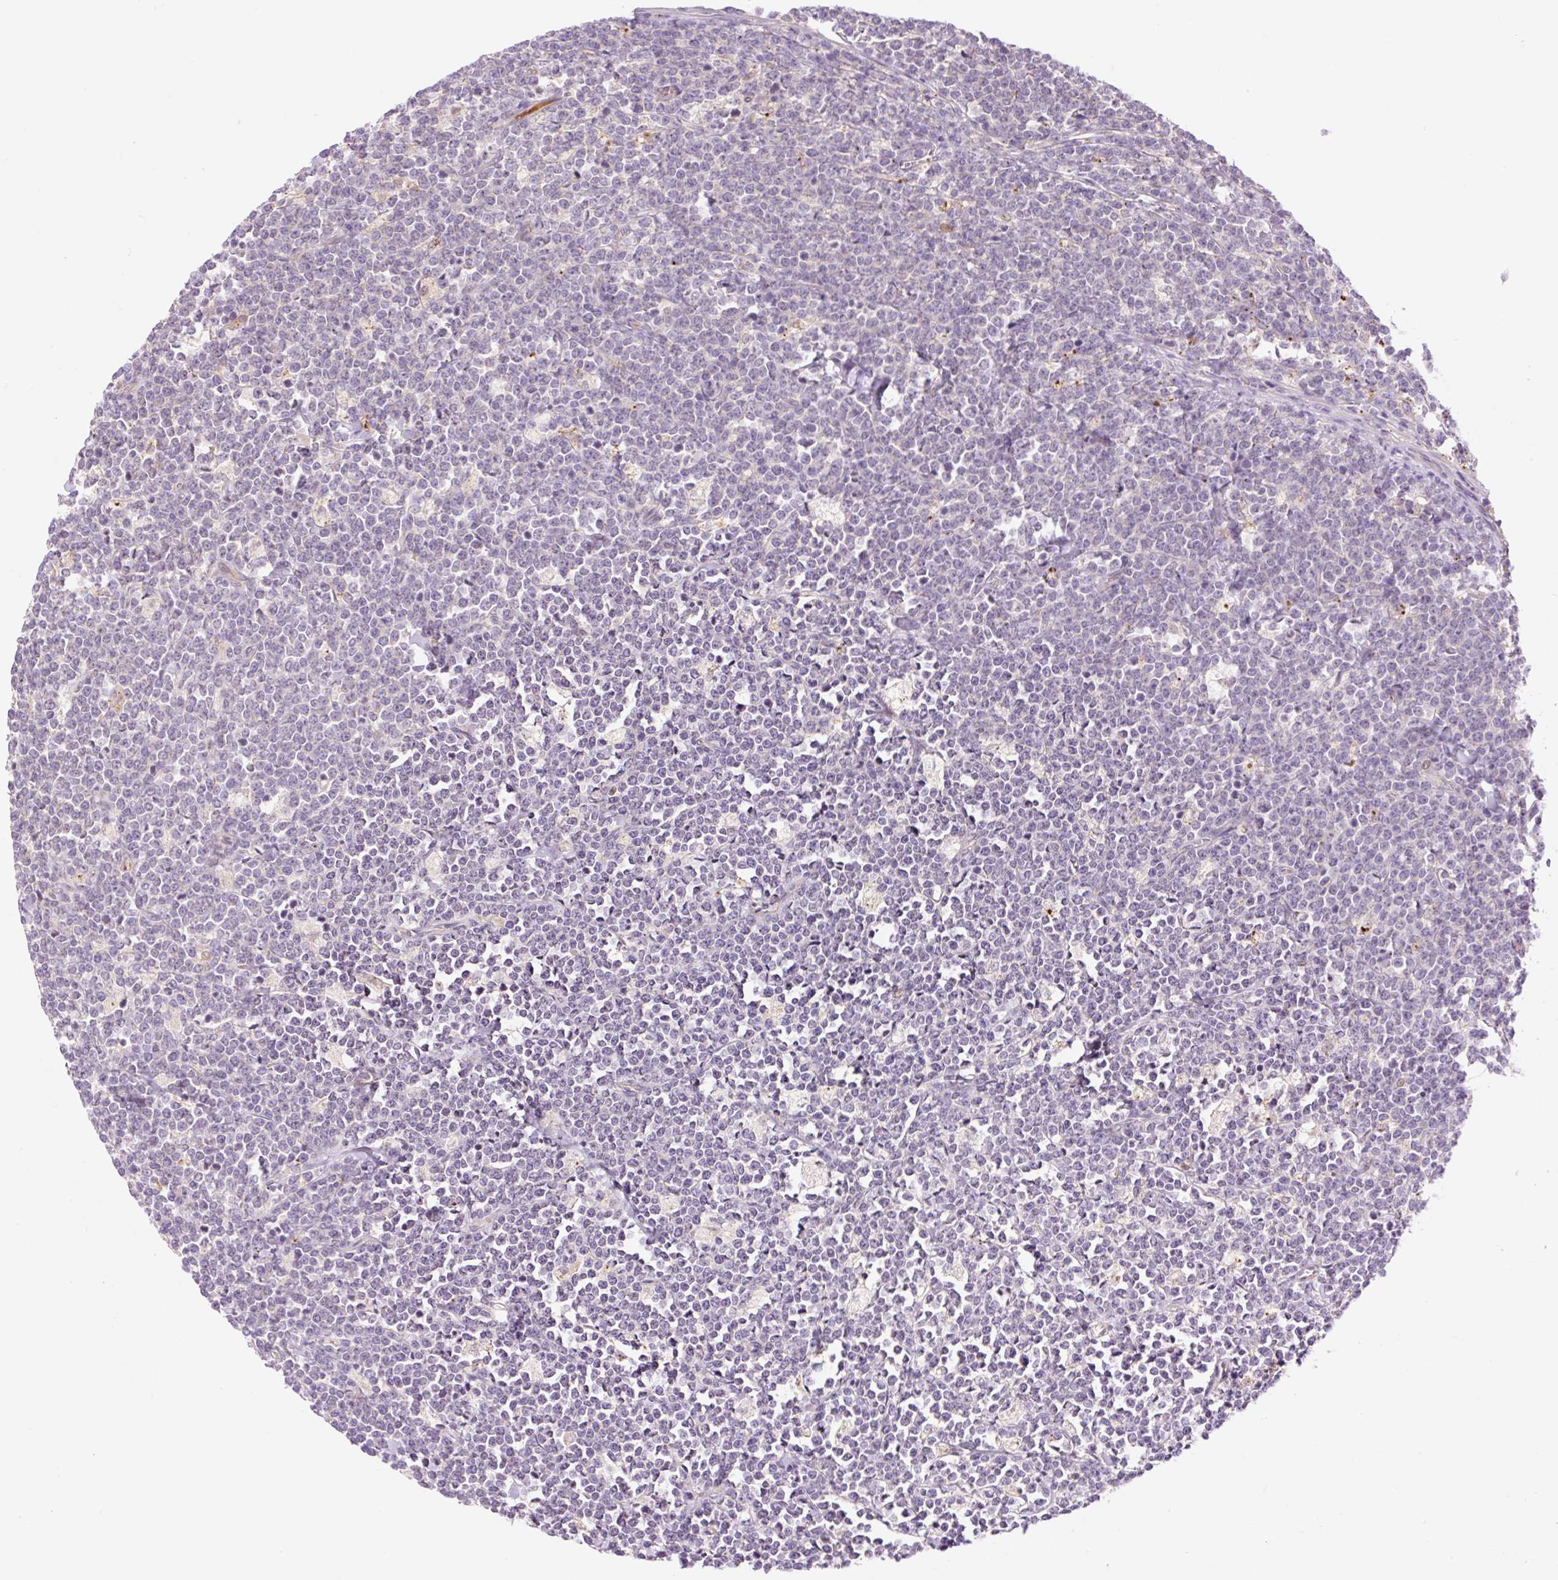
{"staining": {"intensity": "negative", "quantity": "none", "location": "none"}, "tissue": "lymphoma", "cell_type": "Tumor cells", "image_type": "cancer", "snomed": [{"axis": "morphology", "description": "Malignant lymphoma, non-Hodgkin's type, High grade"}, {"axis": "topography", "description": "Small intestine"}], "caption": "High magnification brightfield microscopy of lymphoma stained with DAB (brown) and counterstained with hematoxylin (blue): tumor cells show no significant expression.", "gene": "NLRP5", "patient": {"sex": "male", "age": 8}}